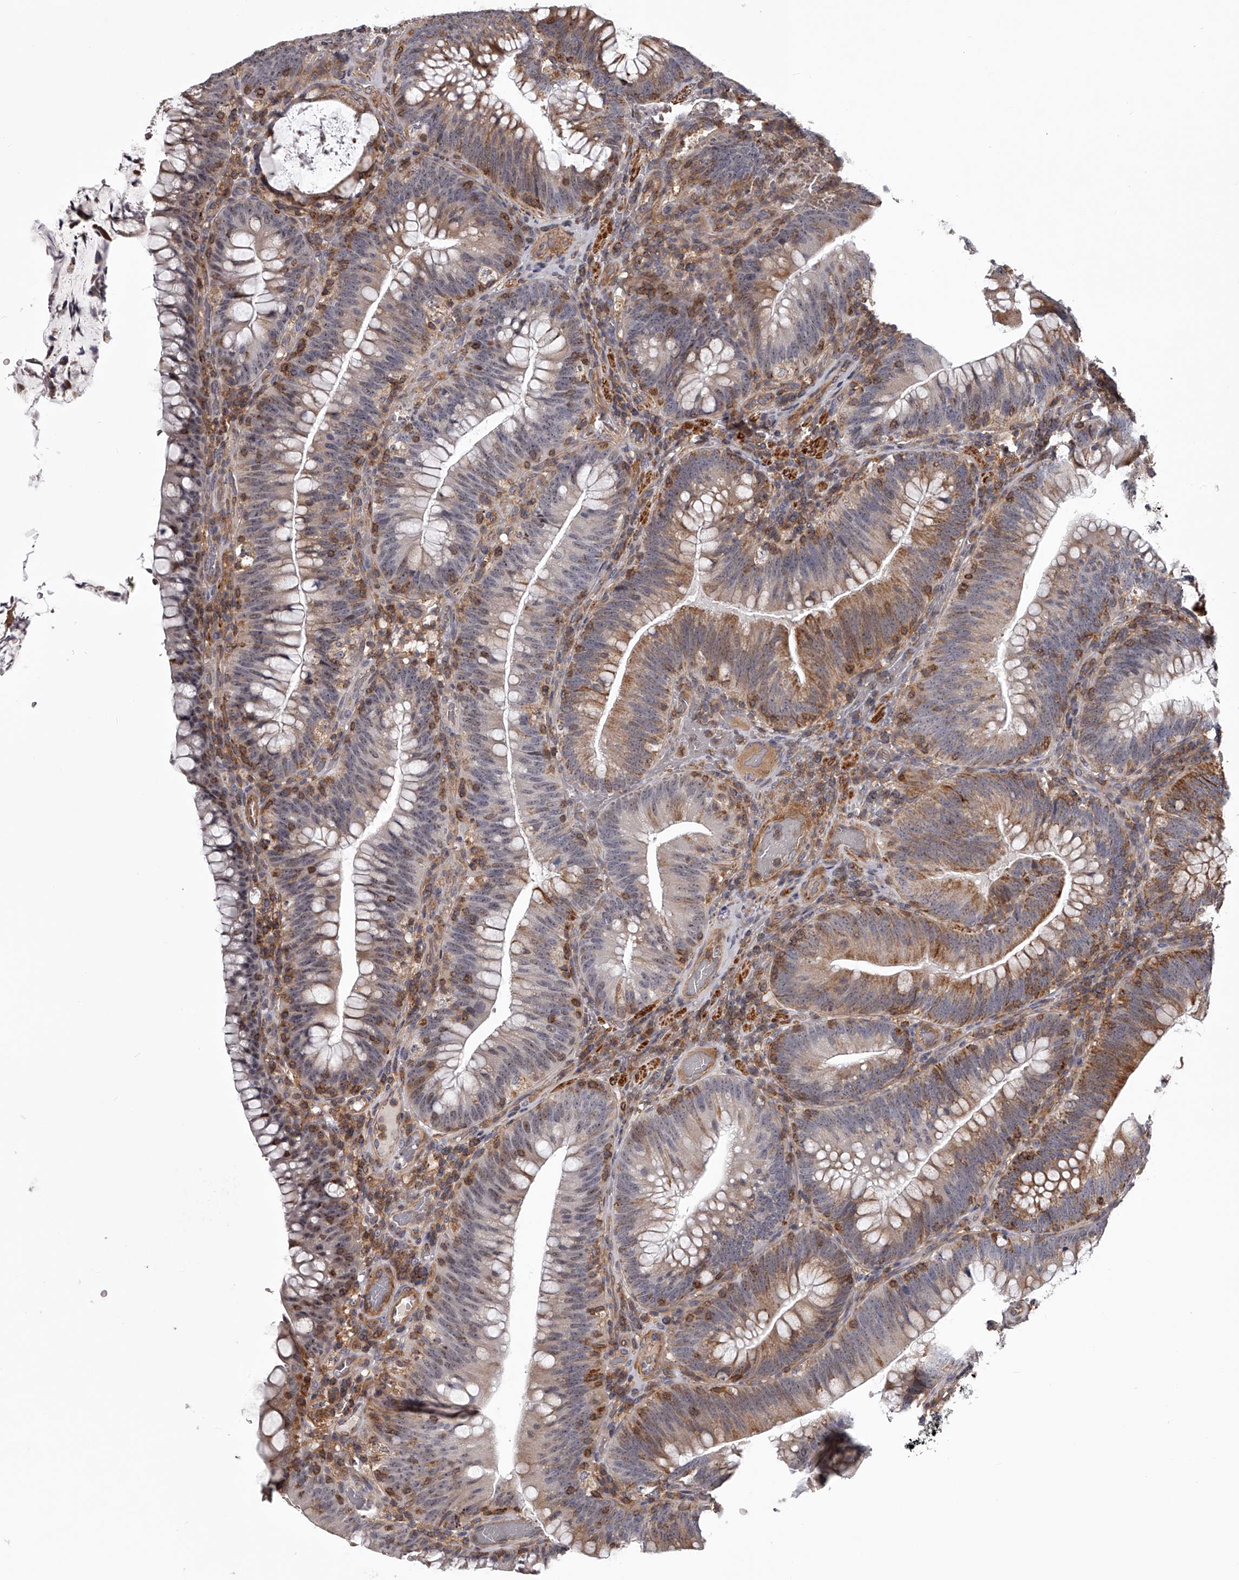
{"staining": {"intensity": "moderate", "quantity": "25%-75%", "location": "cytoplasmic/membranous,nuclear"}, "tissue": "colorectal cancer", "cell_type": "Tumor cells", "image_type": "cancer", "snomed": [{"axis": "morphology", "description": "Normal tissue, NOS"}, {"axis": "topography", "description": "Colon"}], "caption": "Immunohistochemical staining of human colorectal cancer reveals moderate cytoplasmic/membranous and nuclear protein expression in approximately 25%-75% of tumor cells. The staining is performed using DAB (3,3'-diaminobenzidine) brown chromogen to label protein expression. The nuclei are counter-stained blue using hematoxylin.", "gene": "RRP36", "patient": {"sex": "female", "age": 82}}